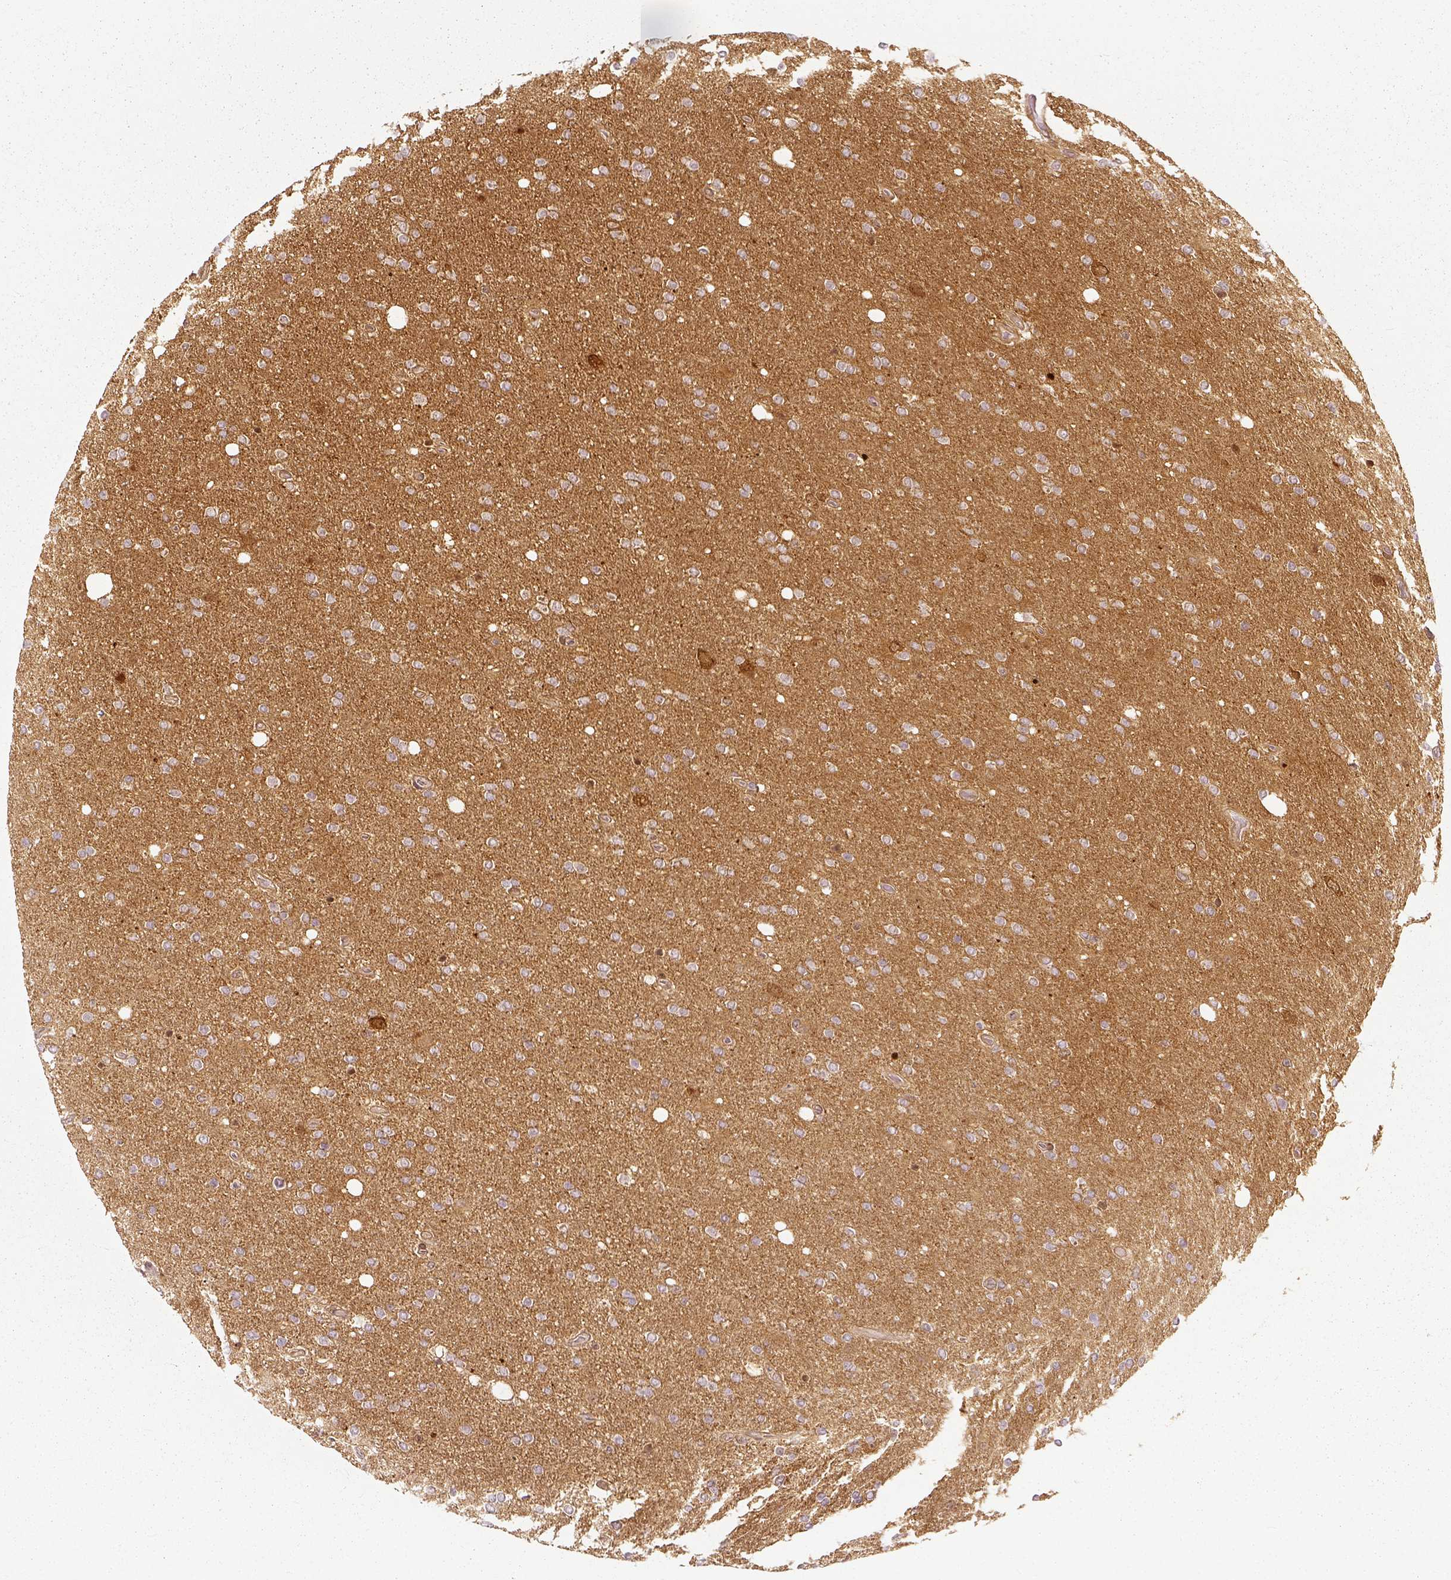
{"staining": {"intensity": "moderate", "quantity": ">75%", "location": "cytoplasmic/membranous"}, "tissue": "glioma", "cell_type": "Tumor cells", "image_type": "cancer", "snomed": [{"axis": "morphology", "description": "Glioma, malignant, High grade"}, {"axis": "topography", "description": "Cerebral cortex"}], "caption": "Tumor cells show medium levels of moderate cytoplasmic/membranous staining in about >75% of cells in glioma. Ihc stains the protein in brown and the nuclei are stained blue.", "gene": "GPI", "patient": {"sex": "male", "age": 70}}